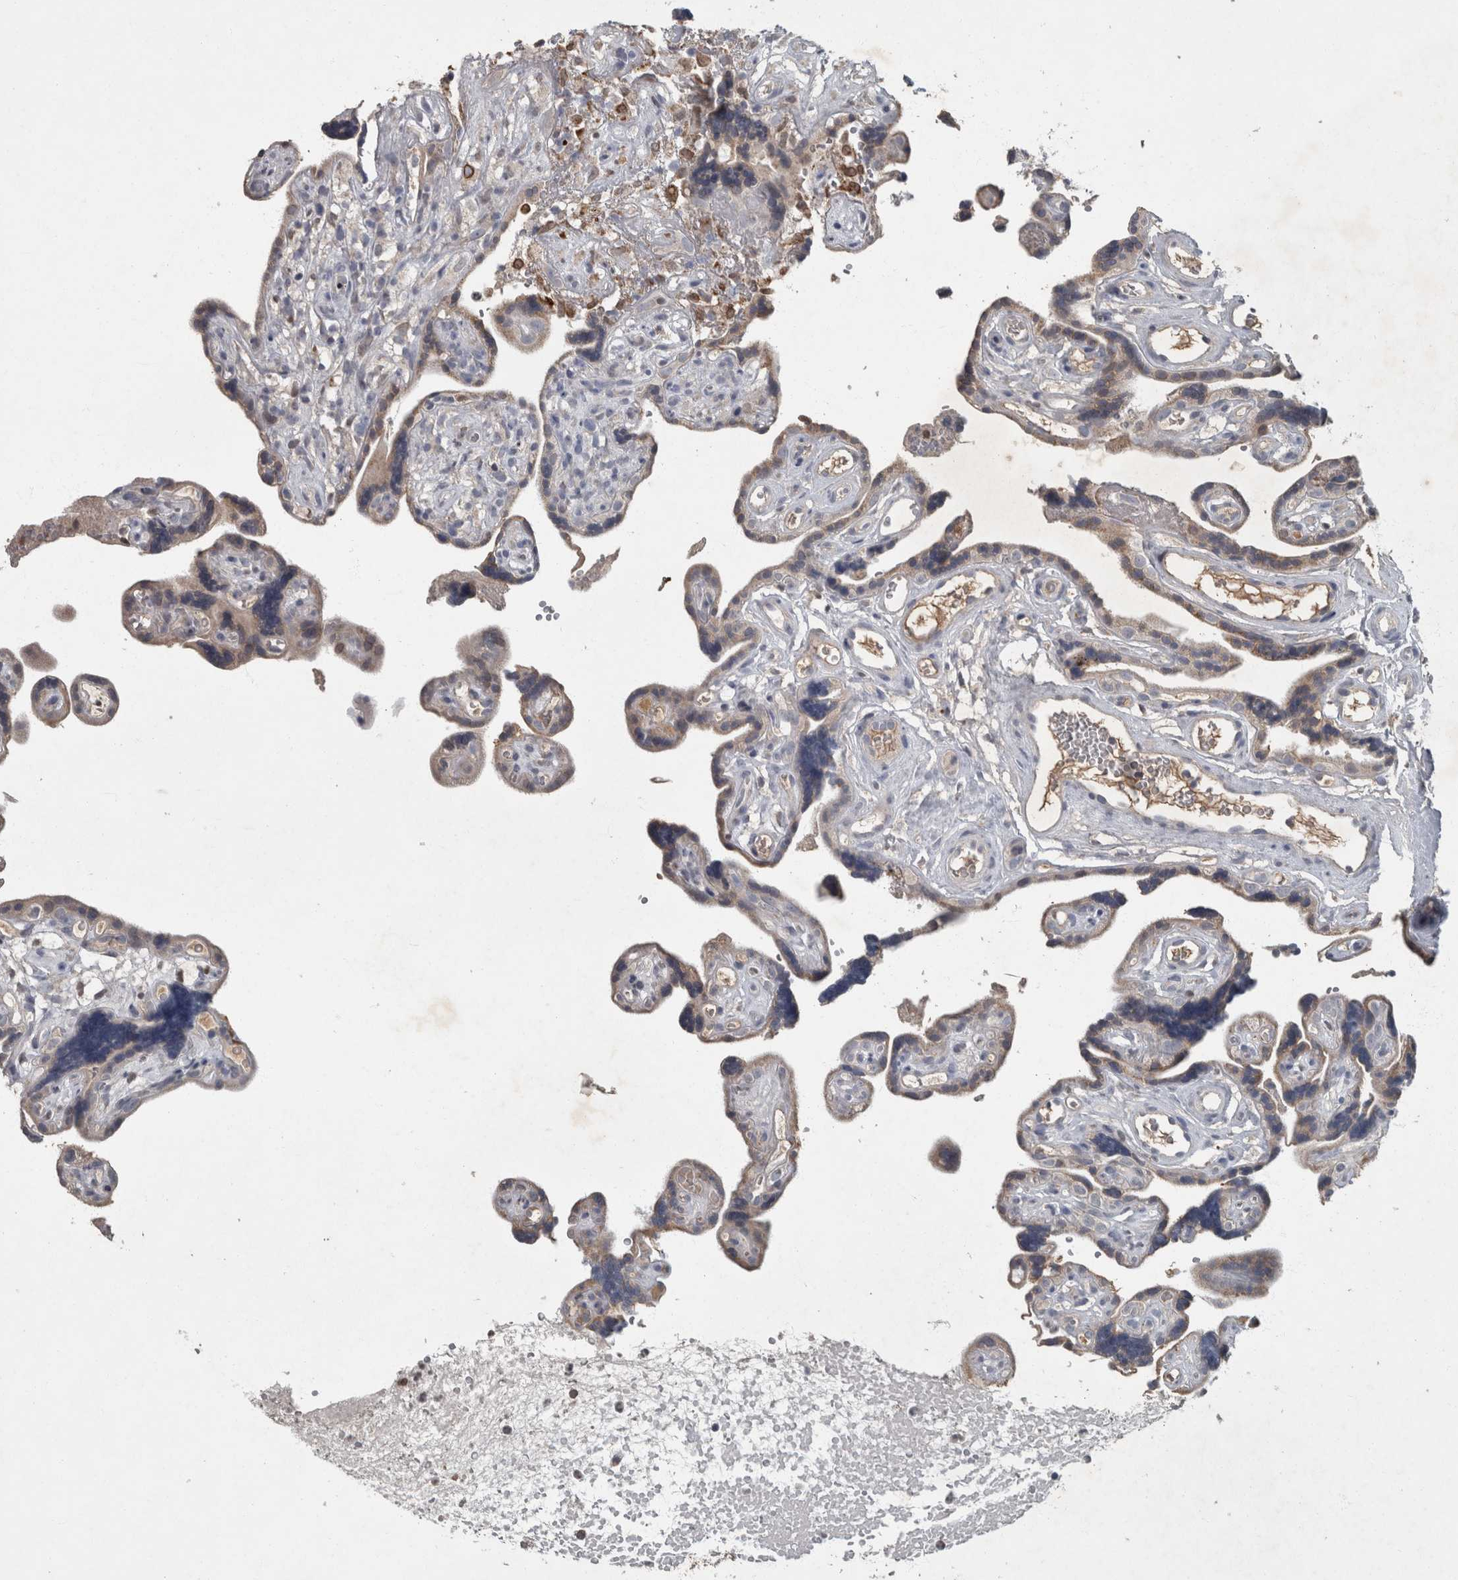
{"staining": {"intensity": "weak", "quantity": "<25%", "location": "cytoplasmic/membranous"}, "tissue": "placenta", "cell_type": "Decidual cells", "image_type": "normal", "snomed": [{"axis": "morphology", "description": "Normal tissue, NOS"}, {"axis": "topography", "description": "Placenta"}], "caption": "A micrograph of human placenta is negative for staining in decidual cells. (Immunohistochemistry (ihc), brightfield microscopy, high magnification).", "gene": "PPP1R3C", "patient": {"sex": "female", "age": 30}}